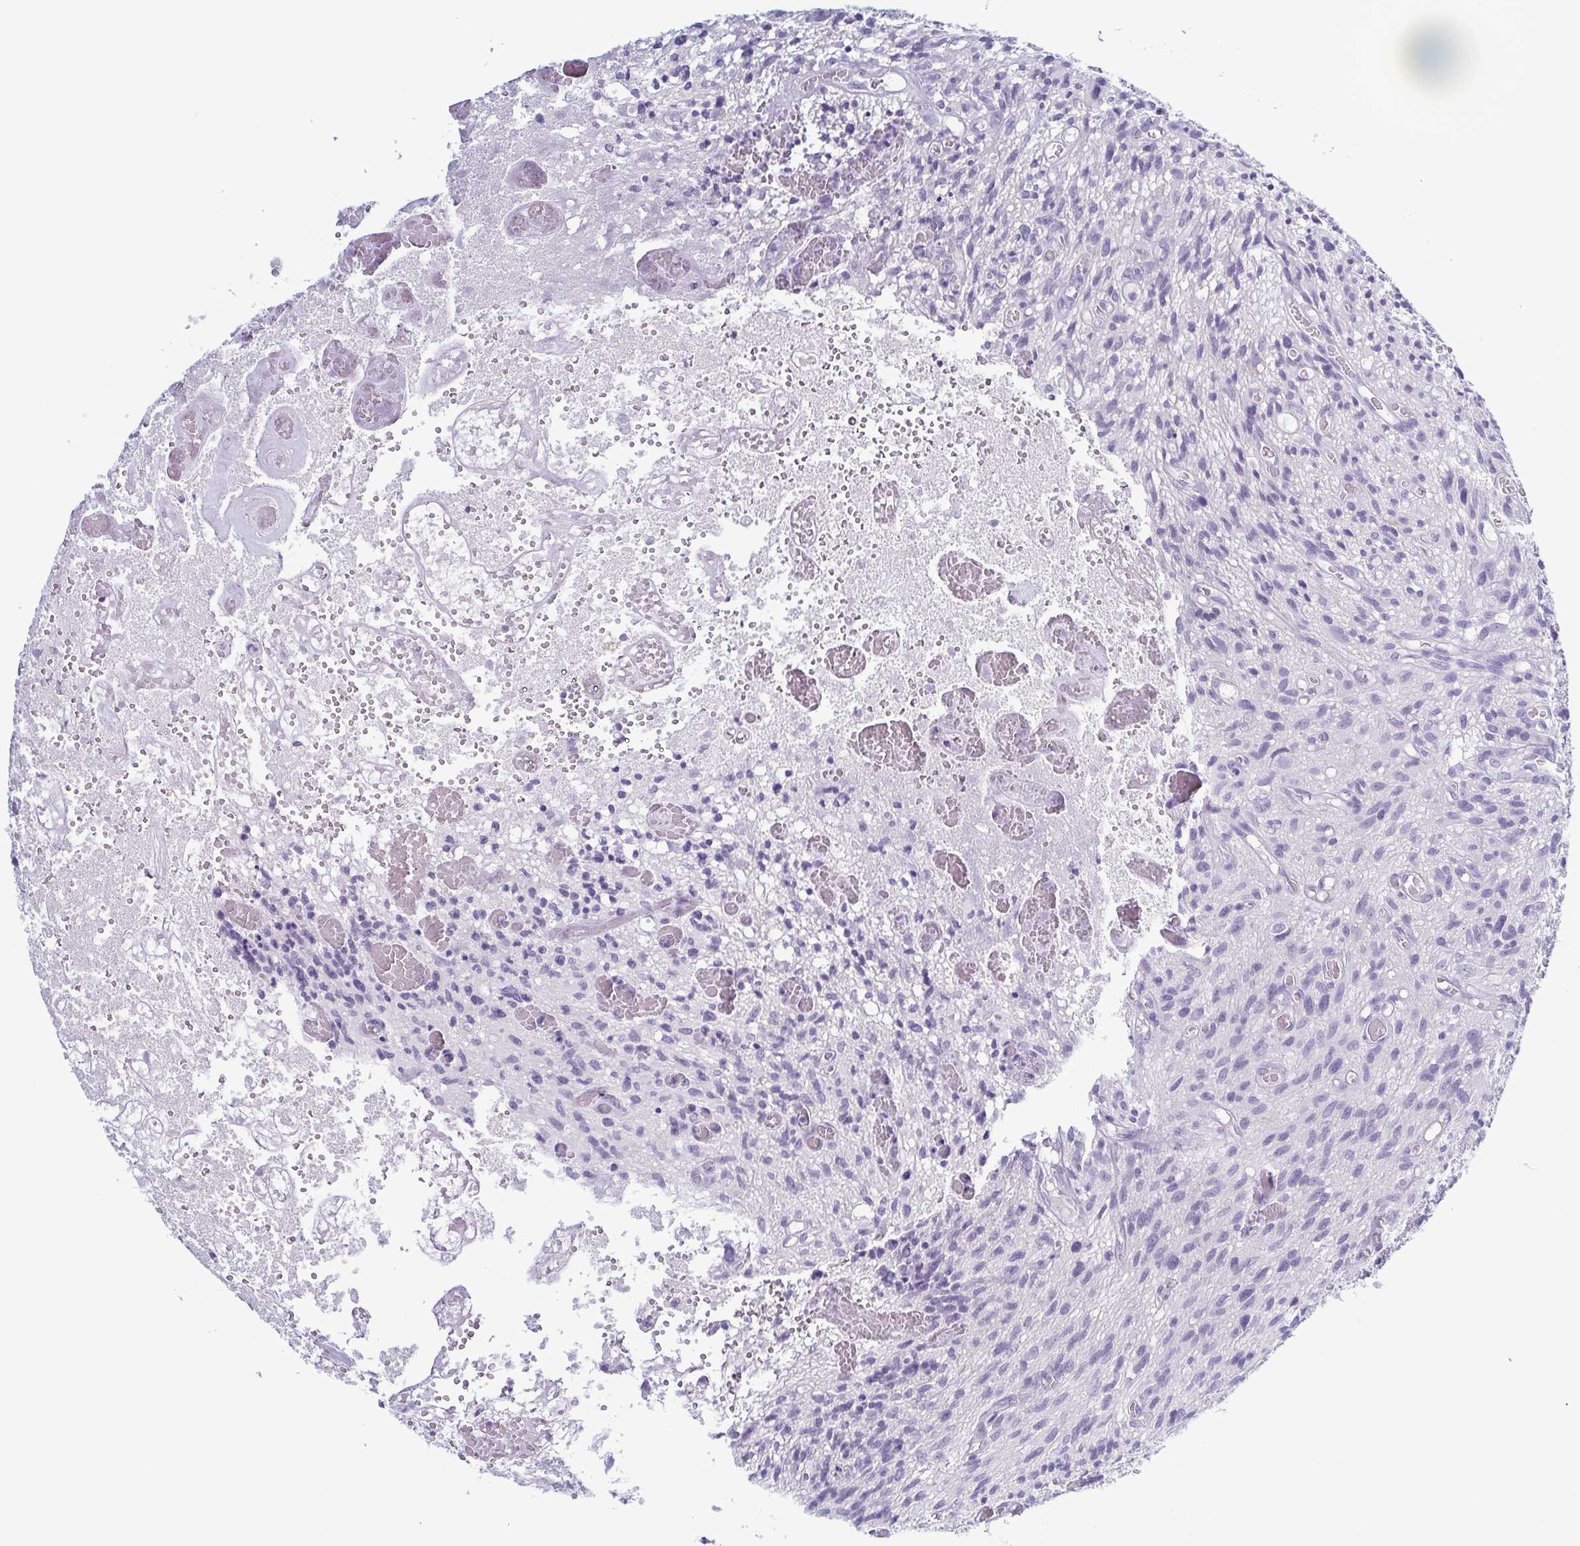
{"staining": {"intensity": "negative", "quantity": "none", "location": "none"}, "tissue": "glioma", "cell_type": "Tumor cells", "image_type": "cancer", "snomed": [{"axis": "morphology", "description": "Glioma, malignant, High grade"}, {"axis": "topography", "description": "Brain"}], "caption": "DAB immunohistochemical staining of malignant high-grade glioma displays no significant expression in tumor cells.", "gene": "KRT10", "patient": {"sex": "male", "age": 75}}